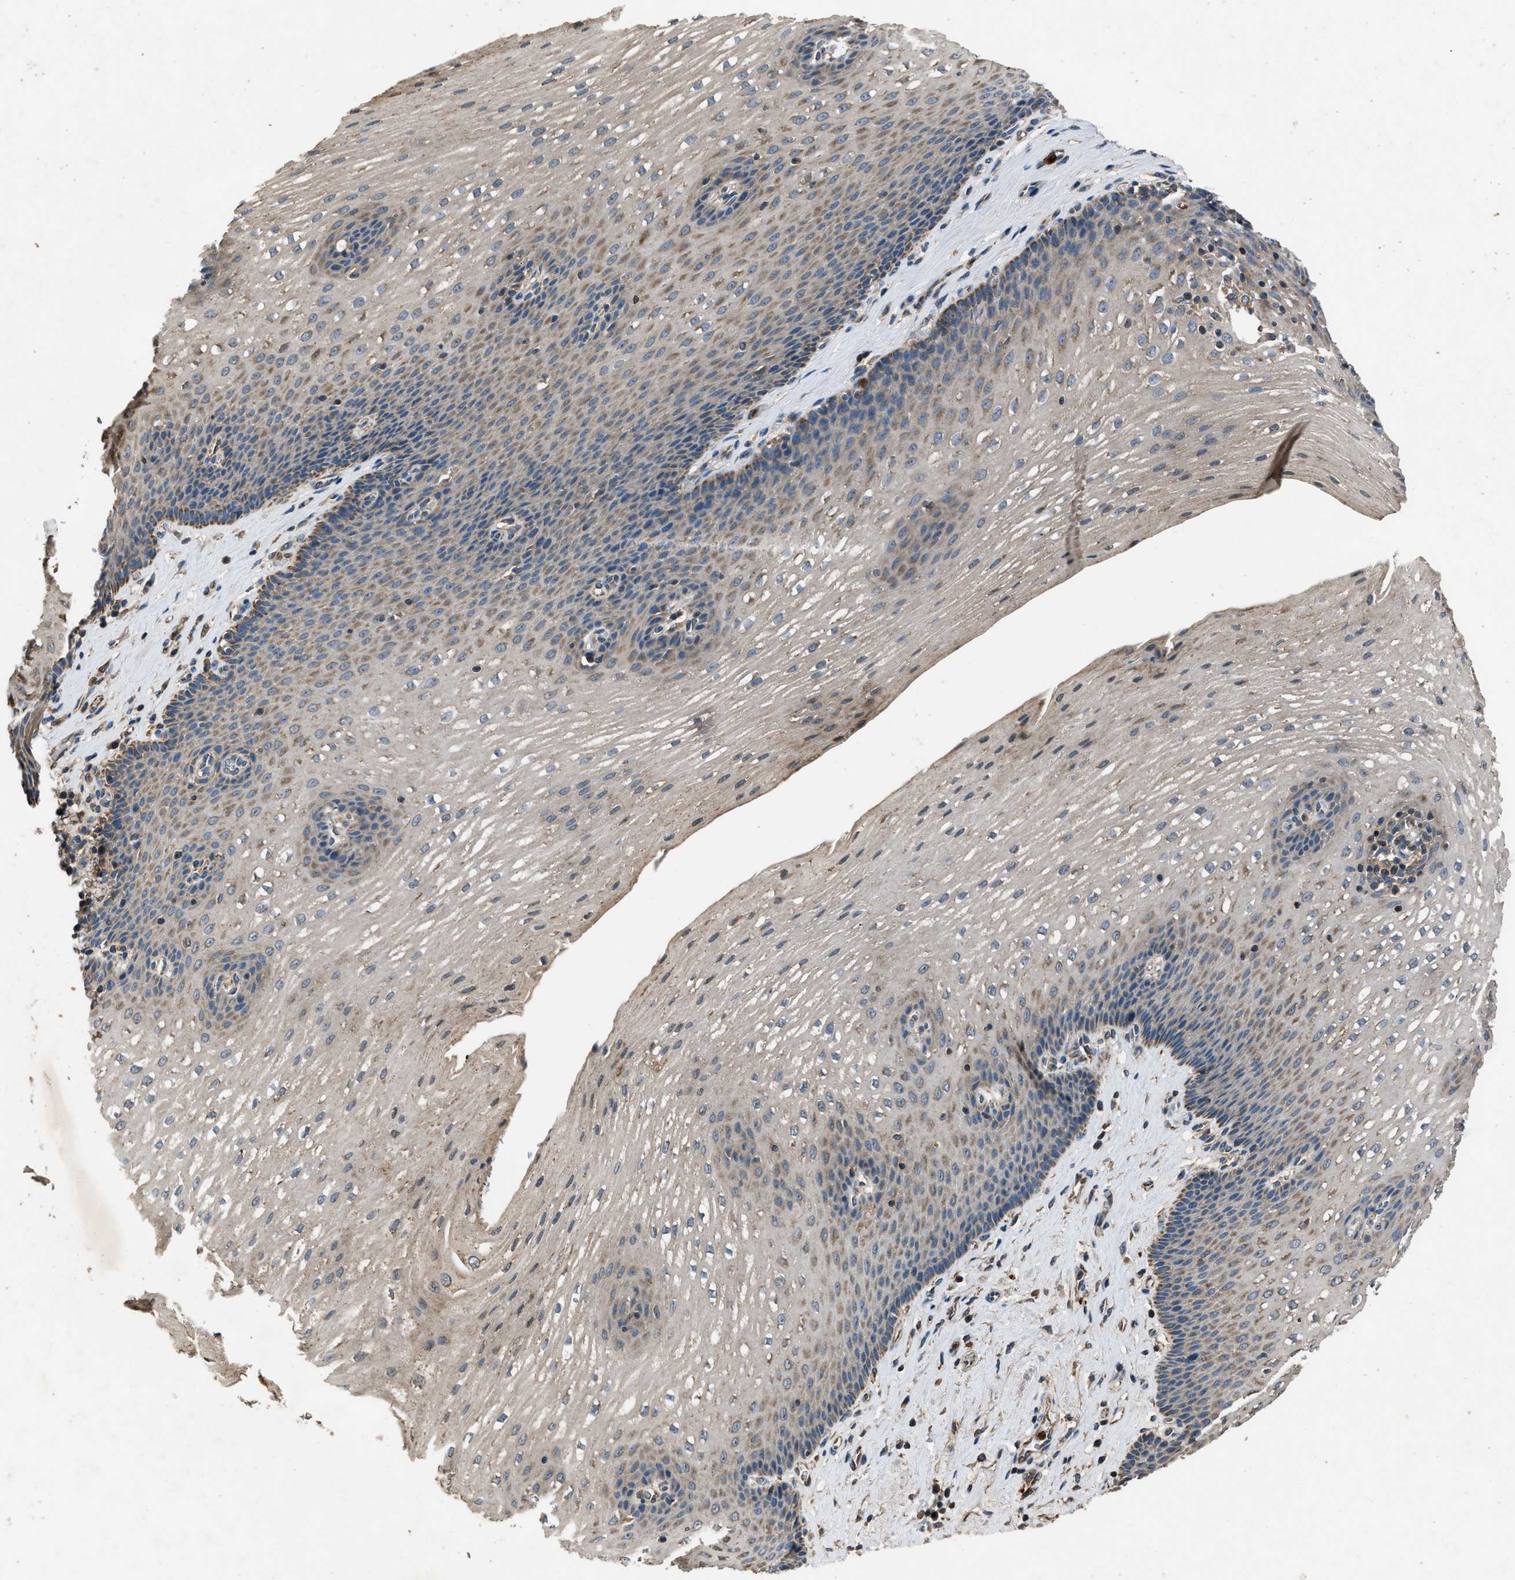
{"staining": {"intensity": "weak", "quantity": "<25%", "location": "cytoplasmic/membranous"}, "tissue": "esophagus", "cell_type": "Squamous epithelial cells", "image_type": "normal", "snomed": [{"axis": "morphology", "description": "Normal tissue, NOS"}, {"axis": "topography", "description": "Esophagus"}], "caption": "Immunohistochemical staining of normal human esophagus exhibits no significant expression in squamous epithelial cells.", "gene": "PPID", "patient": {"sex": "male", "age": 48}}